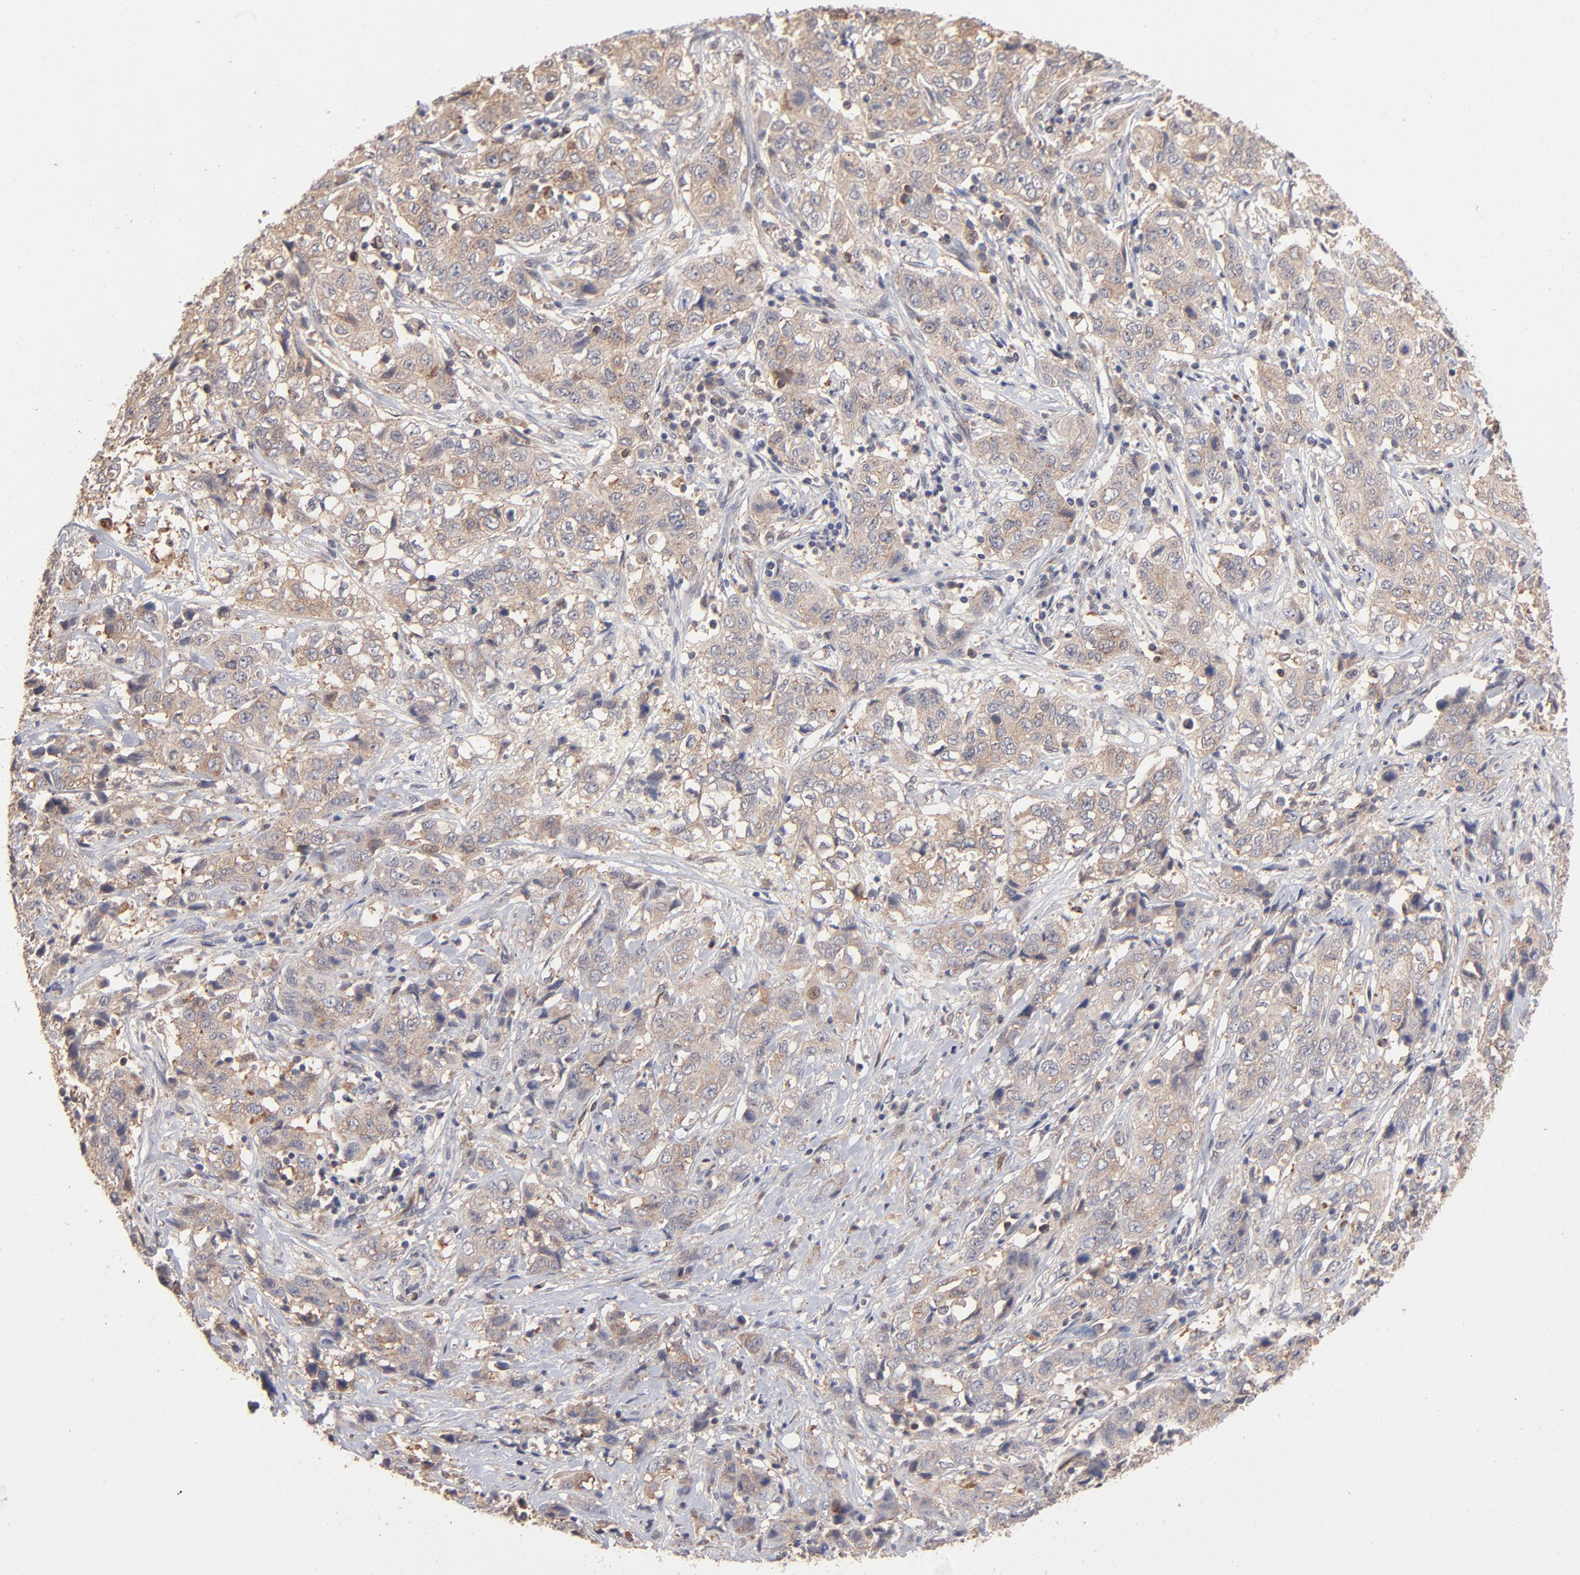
{"staining": {"intensity": "weak", "quantity": ">75%", "location": "cytoplasmic/membranous"}, "tissue": "stomach cancer", "cell_type": "Tumor cells", "image_type": "cancer", "snomed": [{"axis": "morphology", "description": "Adenocarcinoma, NOS"}, {"axis": "topography", "description": "Stomach"}], "caption": "Immunohistochemistry (IHC) photomicrograph of neoplastic tissue: human adenocarcinoma (stomach) stained using IHC reveals low levels of weak protein expression localized specifically in the cytoplasmic/membranous of tumor cells, appearing as a cytoplasmic/membranous brown color.", "gene": "IVNS1ABP", "patient": {"sex": "male", "age": 48}}